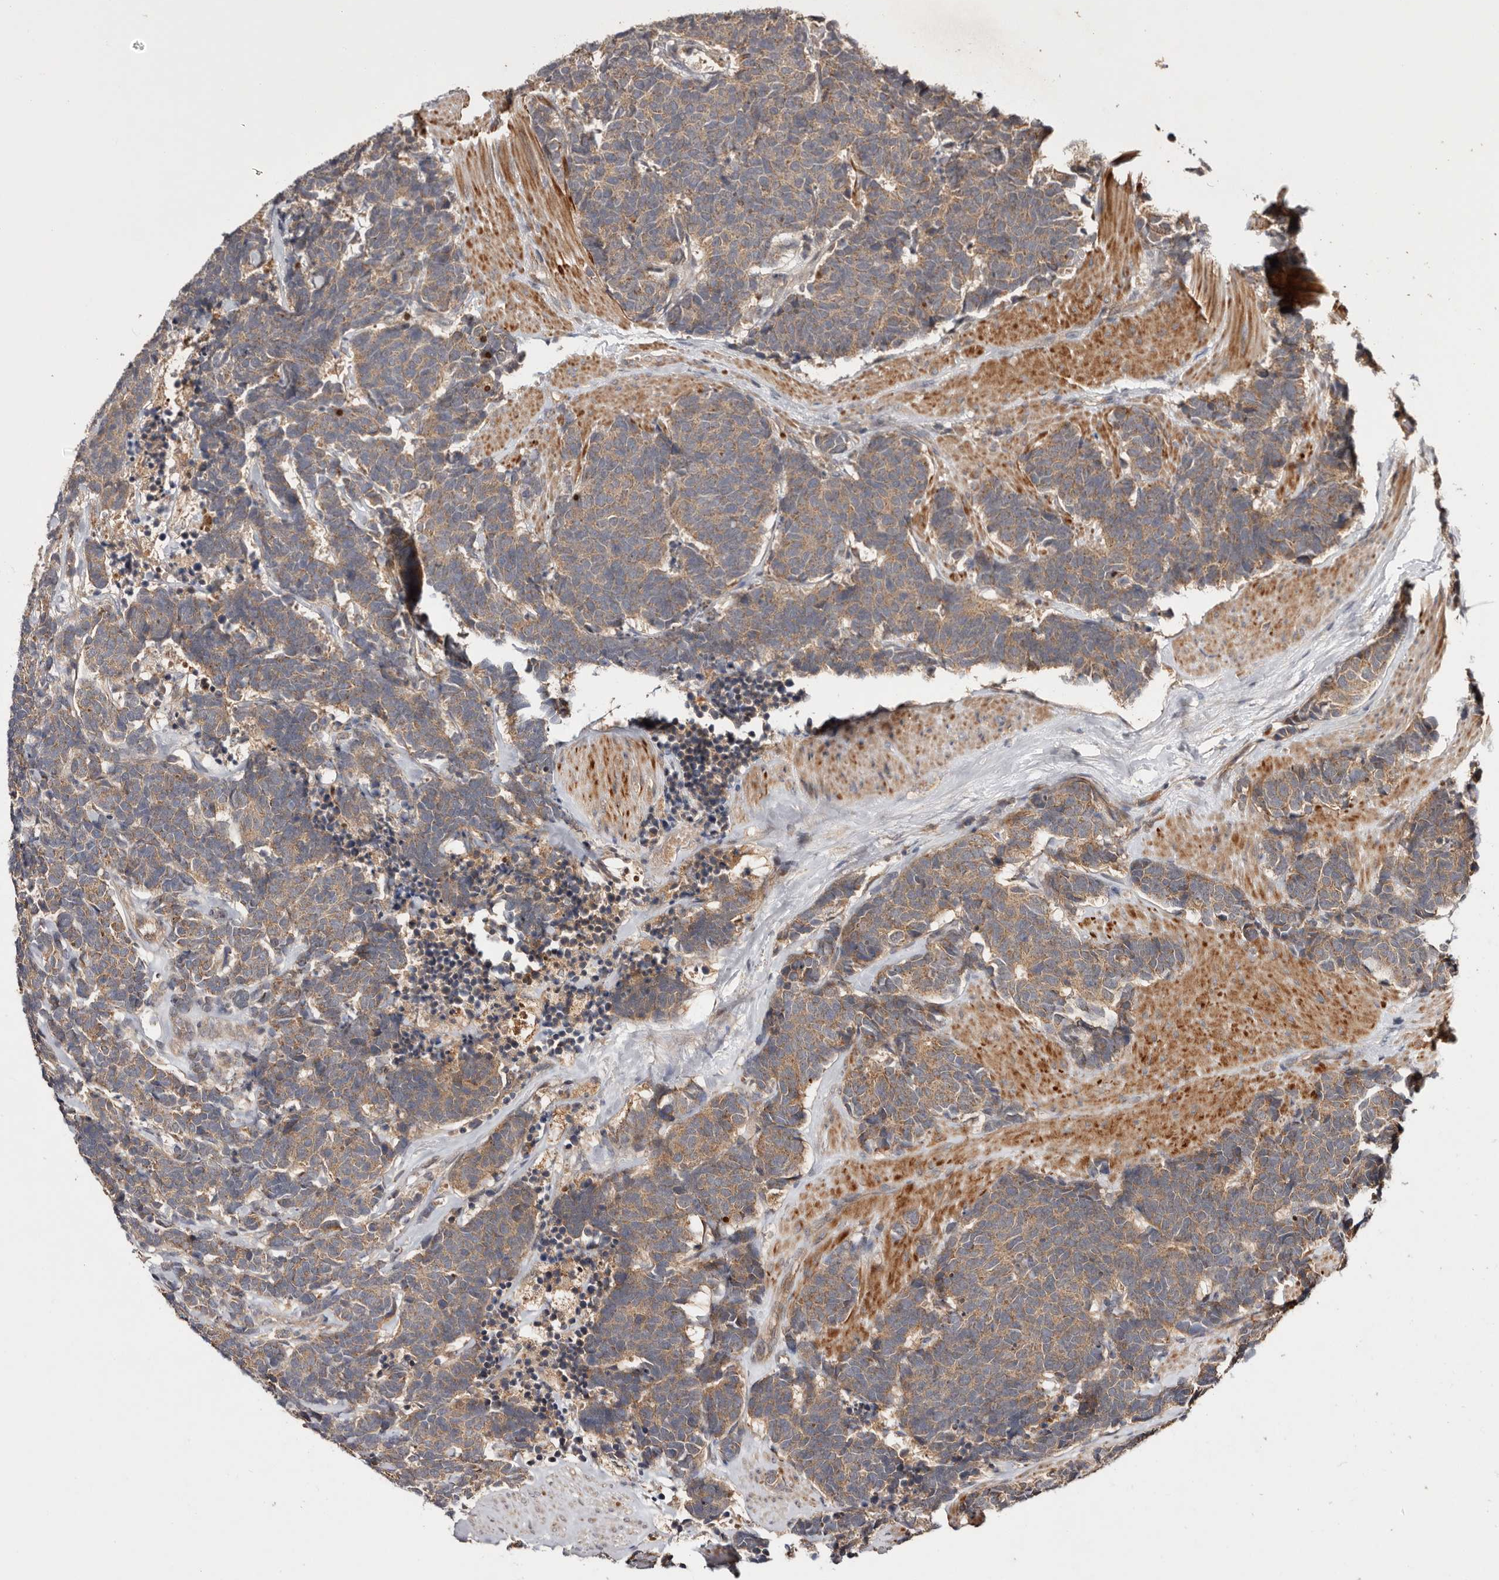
{"staining": {"intensity": "moderate", "quantity": ">75%", "location": "cytoplasmic/membranous"}, "tissue": "carcinoid", "cell_type": "Tumor cells", "image_type": "cancer", "snomed": [{"axis": "morphology", "description": "Carcinoma, NOS"}, {"axis": "morphology", "description": "Carcinoid, malignant, NOS"}, {"axis": "topography", "description": "Urinary bladder"}], "caption": "Carcinoma stained with IHC demonstrates moderate cytoplasmic/membranous expression in approximately >75% of tumor cells.", "gene": "PKIB", "patient": {"sex": "male", "age": 57}}